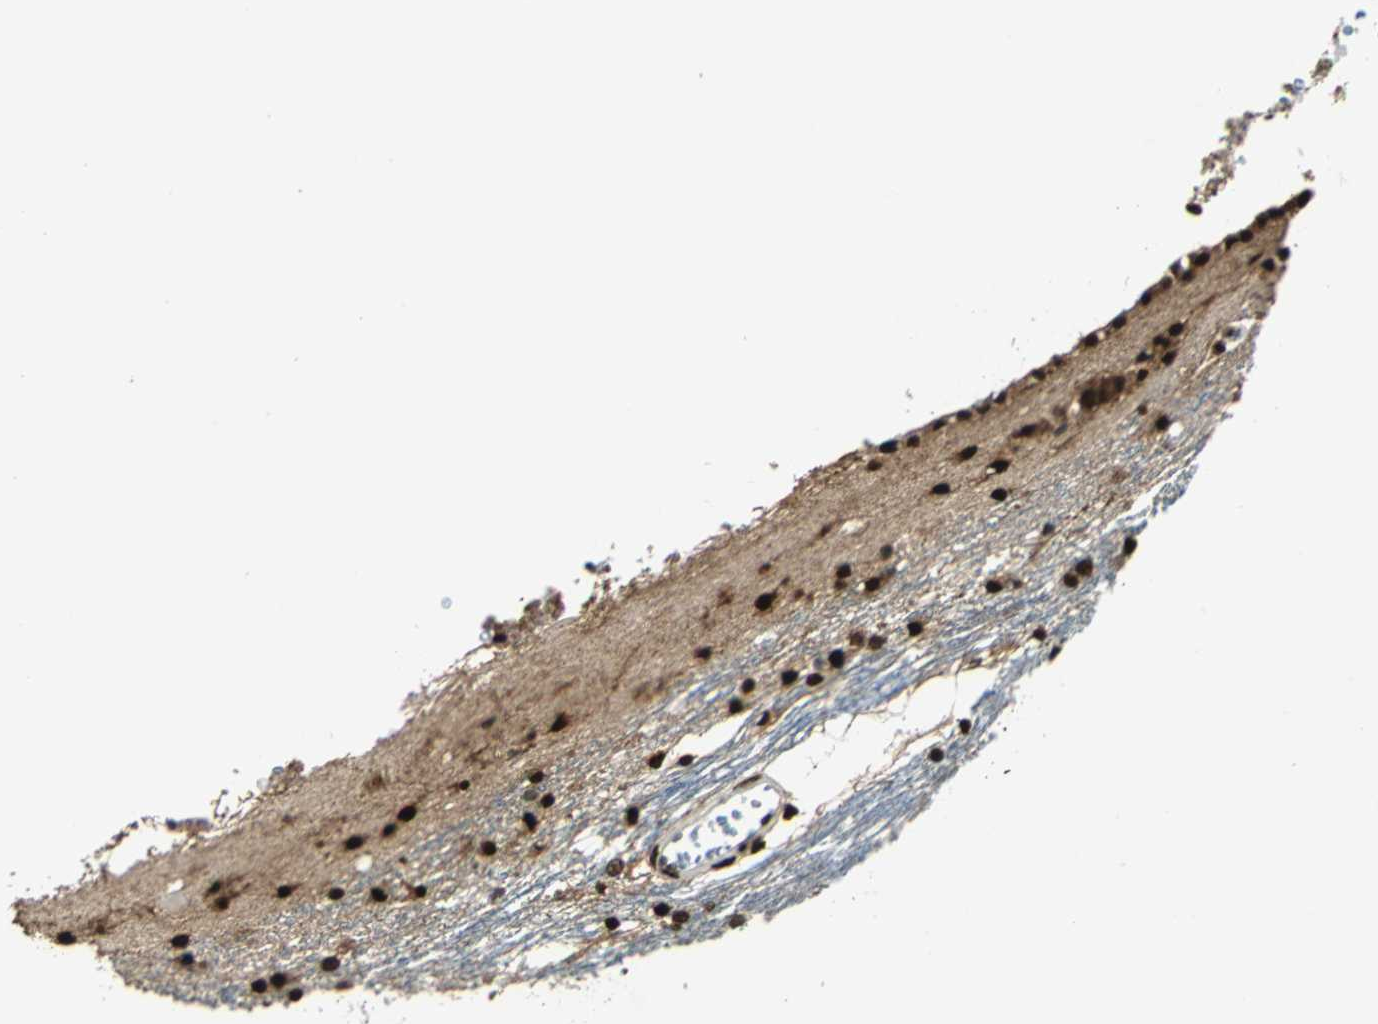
{"staining": {"intensity": "strong", "quantity": ">75%", "location": "nuclear"}, "tissue": "caudate", "cell_type": "Glial cells", "image_type": "normal", "snomed": [{"axis": "morphology", "description": "Normal tissue, NOS"}, {"axis": "topography", "description": "Lateral ventricle wall"}], "caption": "This micrograph reveals IHC staining of benign human caudate, with high strong nuclear positivity in approximately >75% of glial cells.", "gene": "NFIA", "patient": {"sex": "female", "age": 19}}